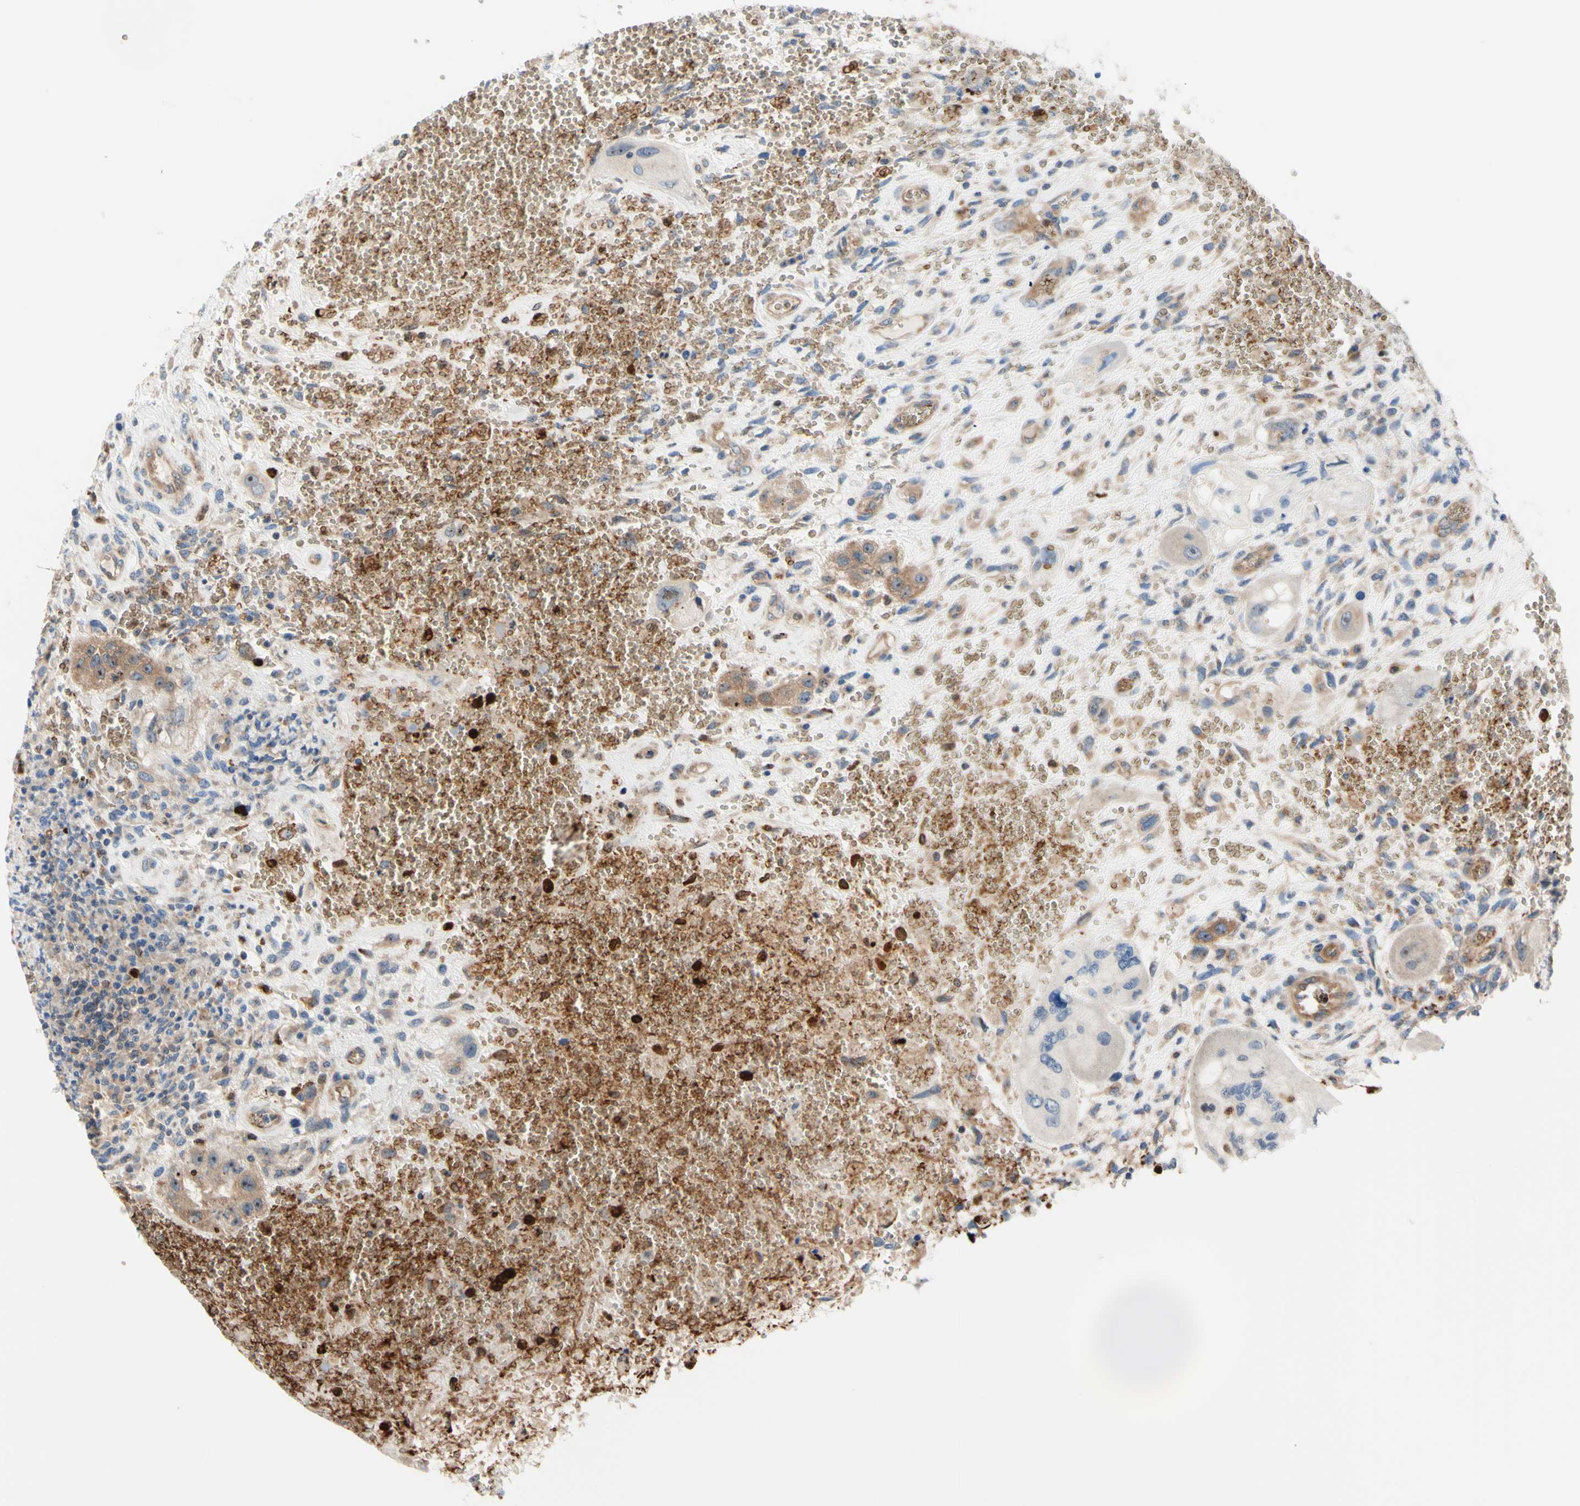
{"staining": {"intensity": "weak", "quantity": ">75%", "location": "cytoplasmic/membranous"}, "tissue": "testis cancer", "cell_type": "Tumor cells", "image_type": "cancer", "snomed": [{"axis": "morphology", "description": "Carcinoma, Embryonal, NOS"}, {"axis": "topography", "description": "Testis"}], "caption": "A histopathology image of testis cancer (embryonal carcinoma) stained for a protein displays weak cytoplasmic/membranous brown staining in tumor cells. (DAB (3,3'-diaminobenzidine) IHC, brown staining for protein, blue staining for nuclei).", "gene": "USP9X", "patient": {"sex": "male", "age": 26}}